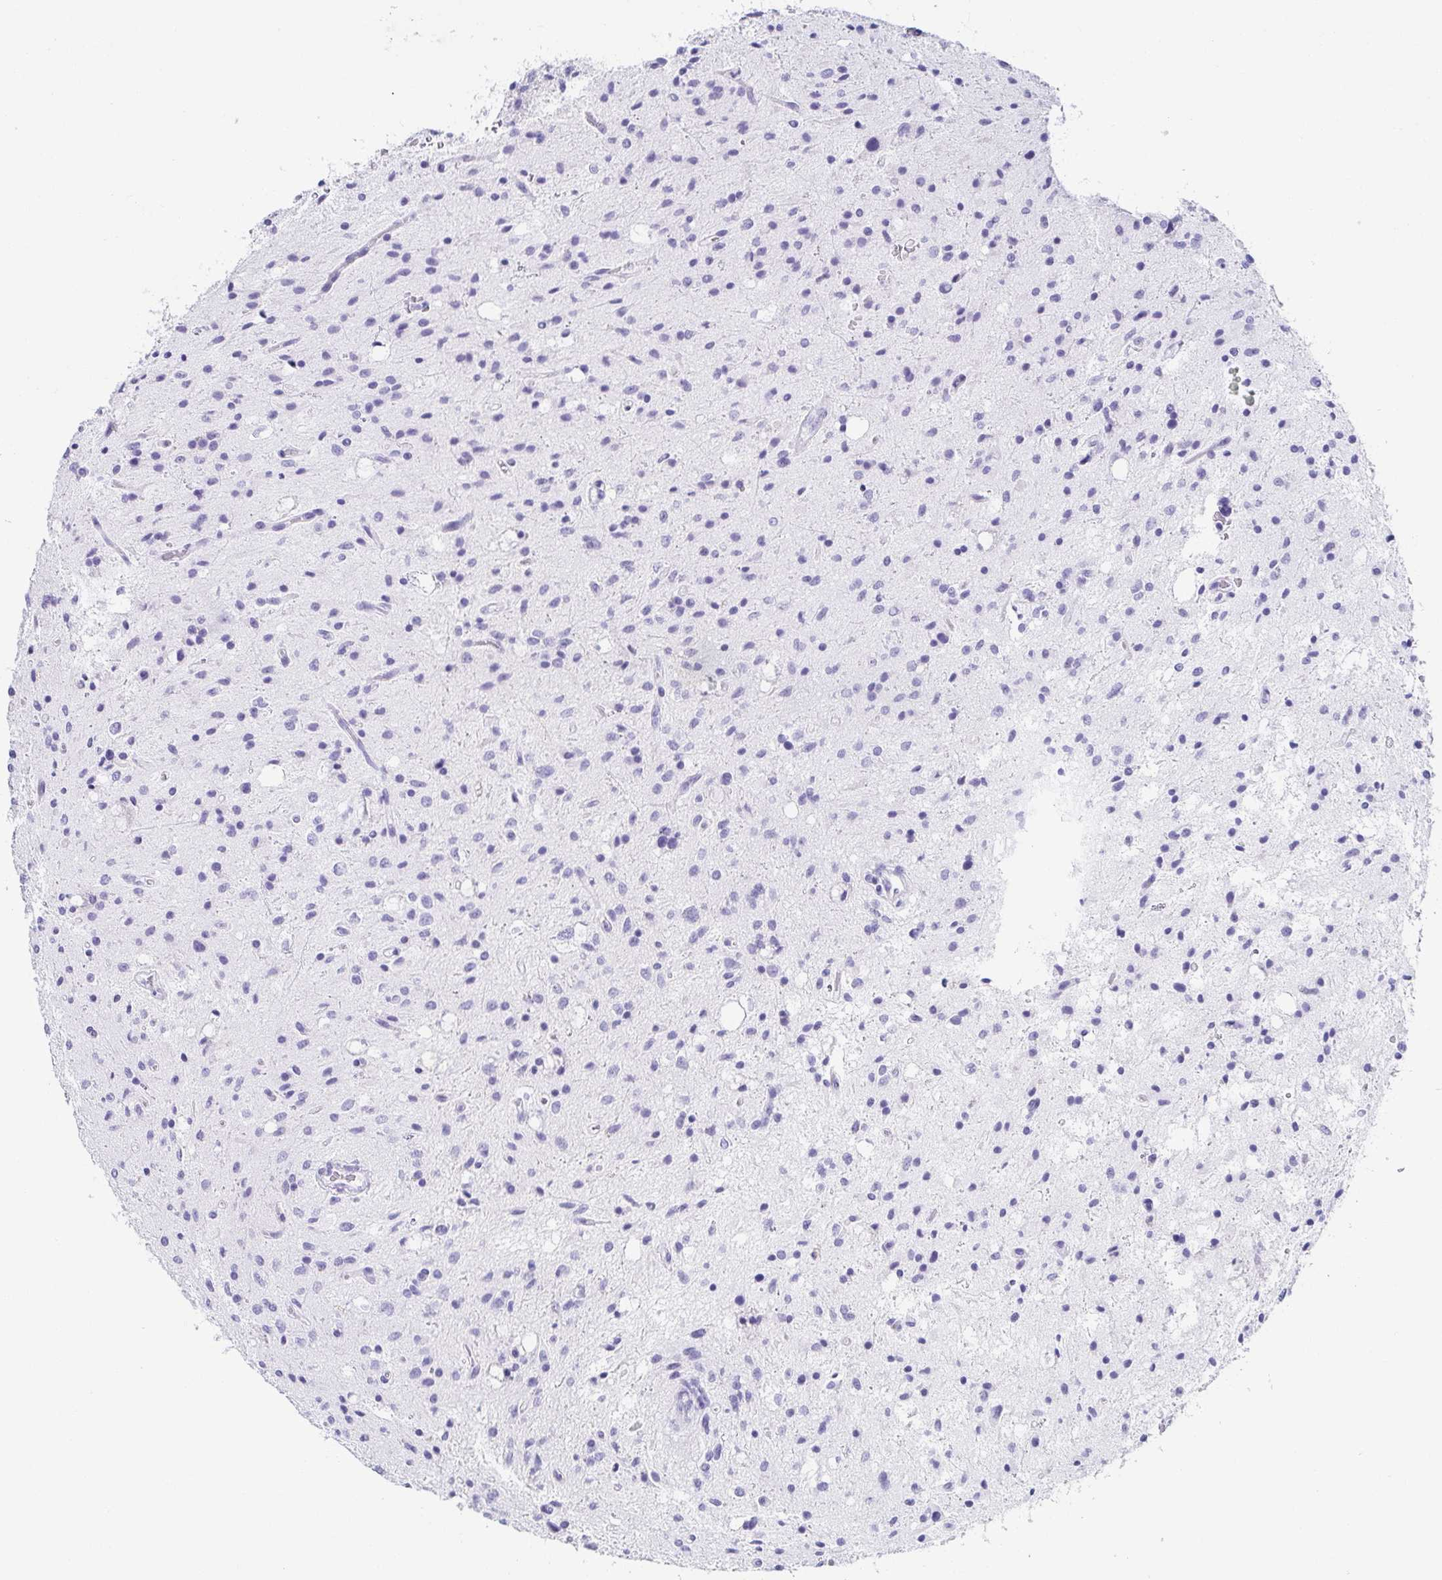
{"staining": {"intensity": "negative", "quantity": "none", "location": "none"}, "tissue": "glioma", "cell_type": "Tumor cells", "image_type": "cancer", "snomed": [{"axis": "morphology", "description": "Glioma, malignant, Low grade"}, {"axis": "topography", "description": "Brain"}], "caption": "The immunohistochemistry photomicrograph has no significant staining in tumor cells of glioma tissue.", "gene": "ZG16B", "patient": {"sex": "female", "age": 58}}